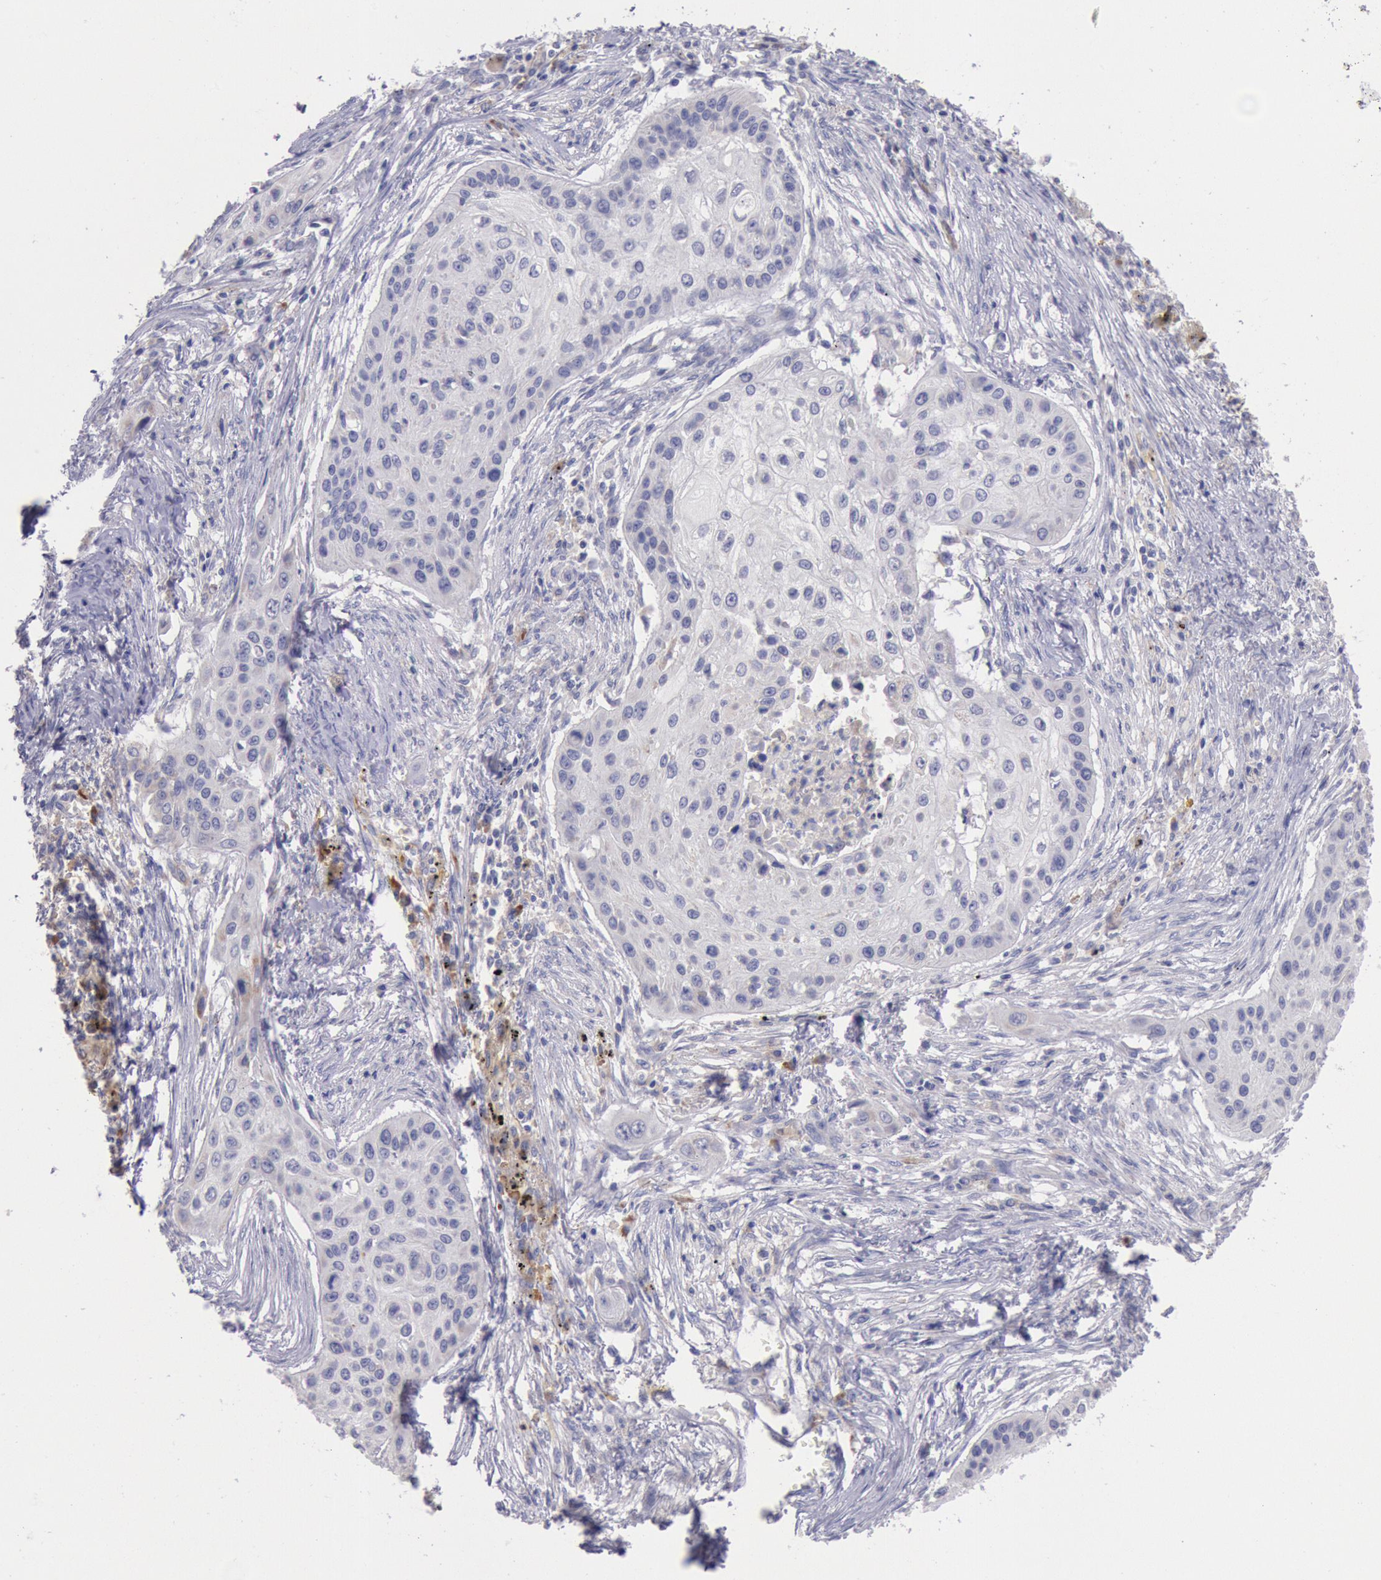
{"staining": {"intensity": "negative", "quantity": "none", "location": "none"}, "tissue": "lung cancer", "cell_type": "Tumor cells", "image_type": "cancer", "snomed": [{"axis": "morphology", "description": "Squamous cell carcinoma, NOS"}, {"axis": "topography", "description": "Lung"}], "caption": "Lung cancer stained for a protein using IHC exhibits no expression tumor cells.", "gene": "GAL3ST1", "patient": {"sex": "male", "age": 71}}